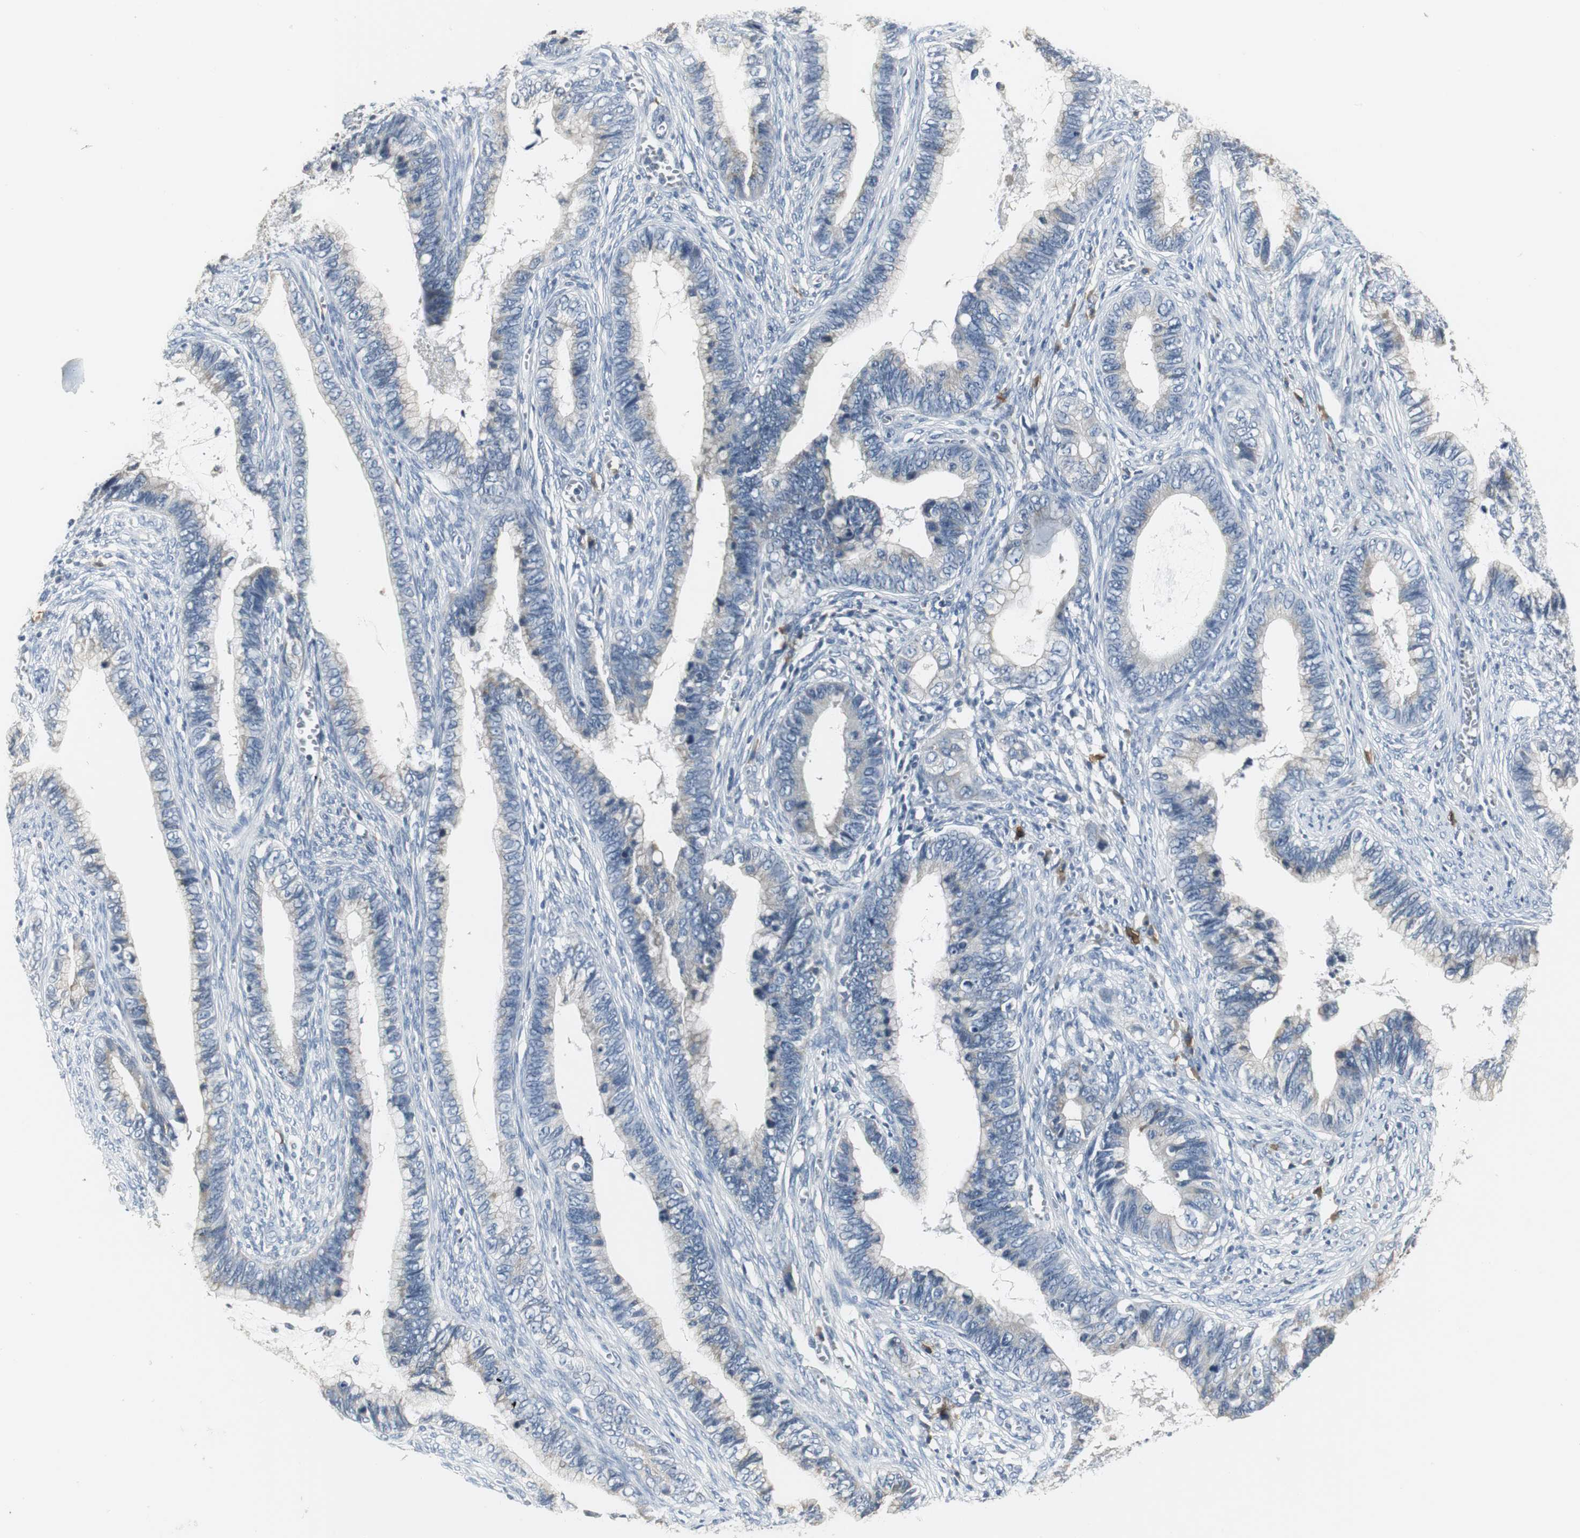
{"staining": {"intensity": "weak", "quantity": "25%-75%", "location": "cytoplasmic/membranous"}, "tissue": "cervical cancer", "cell_type": "Tumor cells", "image_type": "cancer", "snomed": [{"axis": "morphology", "description": "Adenocarcinoma, NOS"}, {"axis": "topography", "description": "Cervix"}], "caption": "Tumor cells demonstrate low levels of weak cytoplasmic/membranous positivity in approximately 25%-75% of cells in human cervical adenocarcinoma.", "gene": "SLC2A5", "patient": {"sex": "female", "age": 44}}